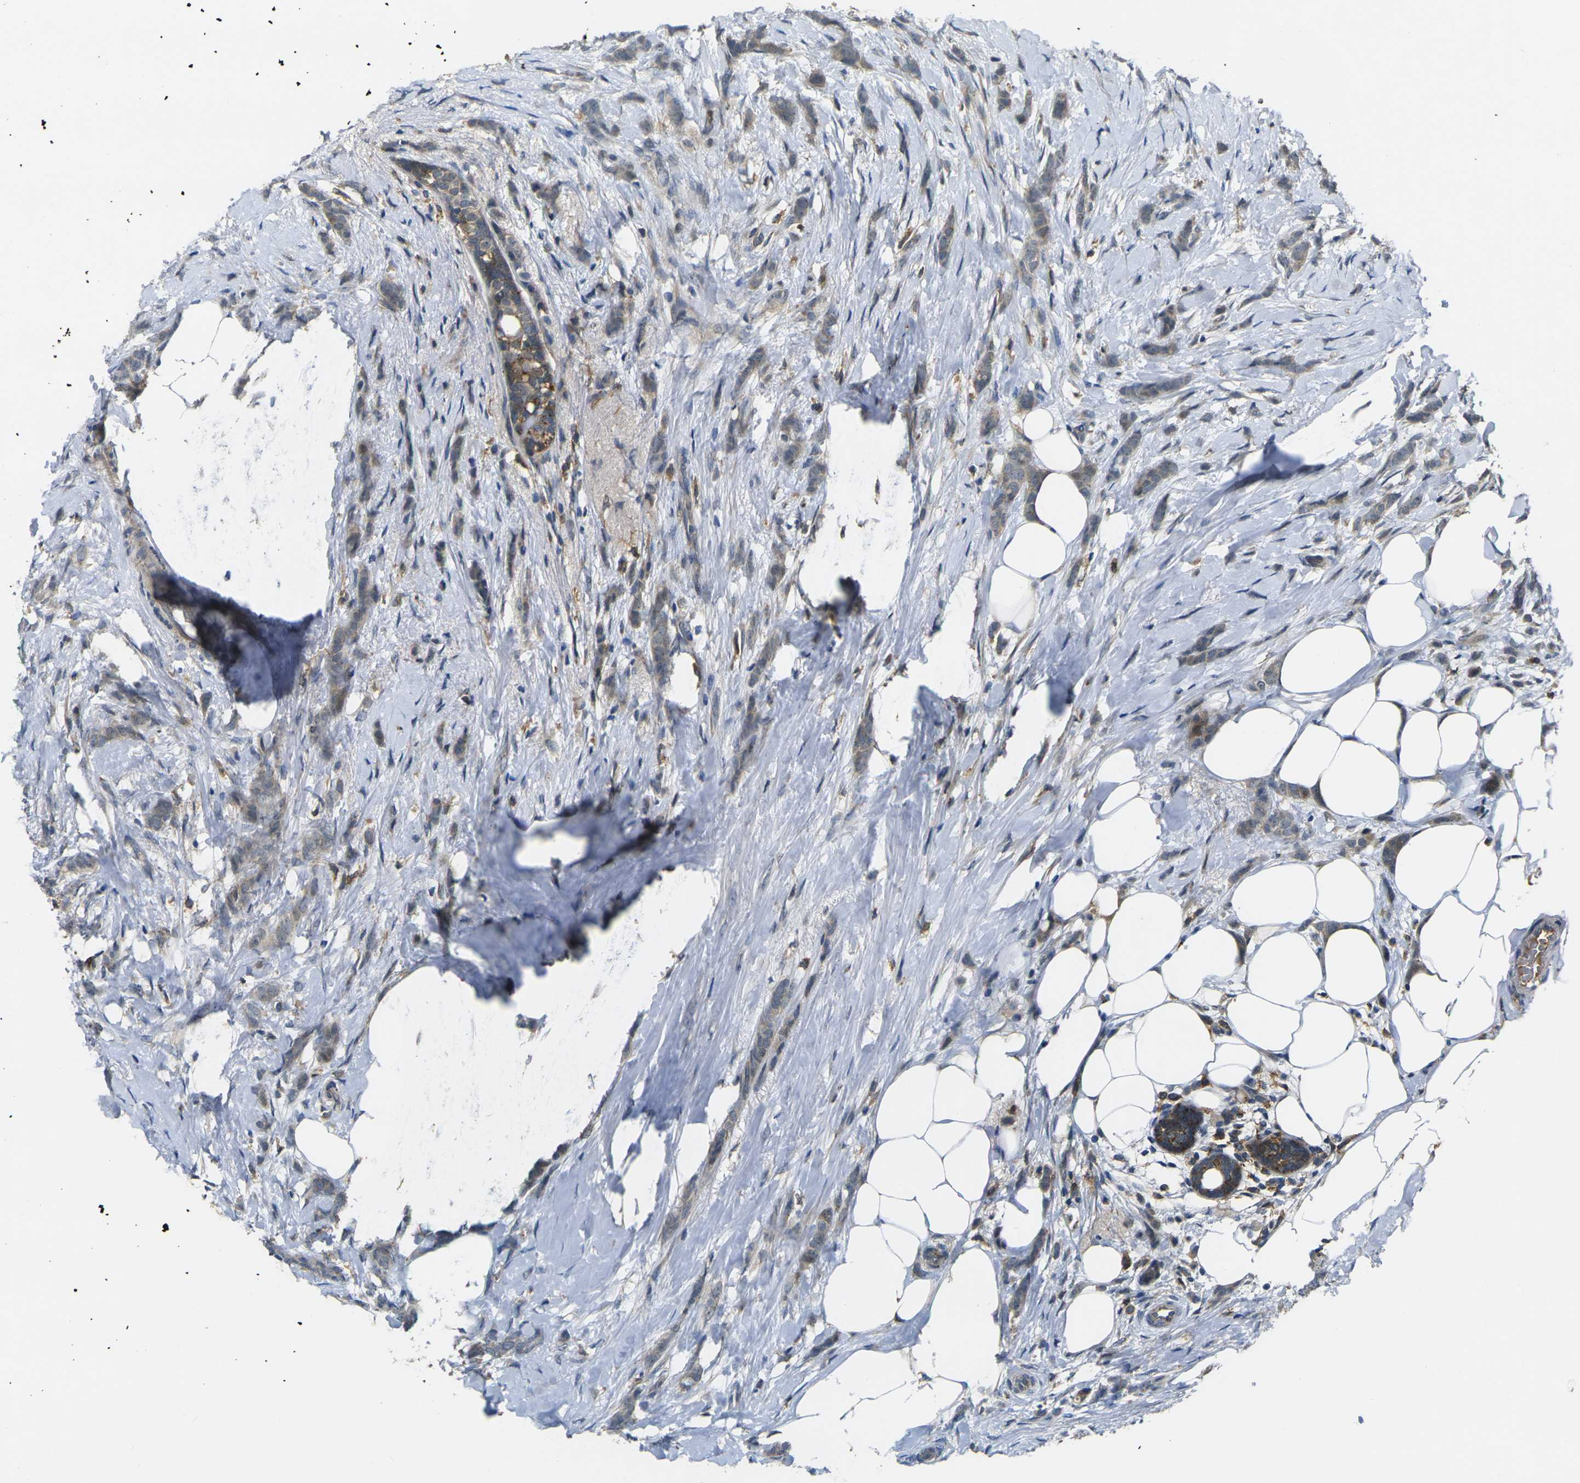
{"staining": {"intensity": "weak", "quantity": ">75%", "location": "cytoplasmic/membranous"}, "tissue": "breast cancer", "cell_type": "Tumor cells", "image_type": "cancer", "snomed": [{"axis": "morphology", "description": "Lobular carcinoma, in situ"}, {"axis": "morphology", "description": "Lobular carcinoma"}, {"axis": "topography", "description": "Breast"}], "caption": "A brown stain shows weak cytoplasmic/membranous positivity of a protein in human lobular carcinoma in situ (breast) tumor cells.", "gene": "PIGL", "patient": {"sex": "female", "age": 41}}